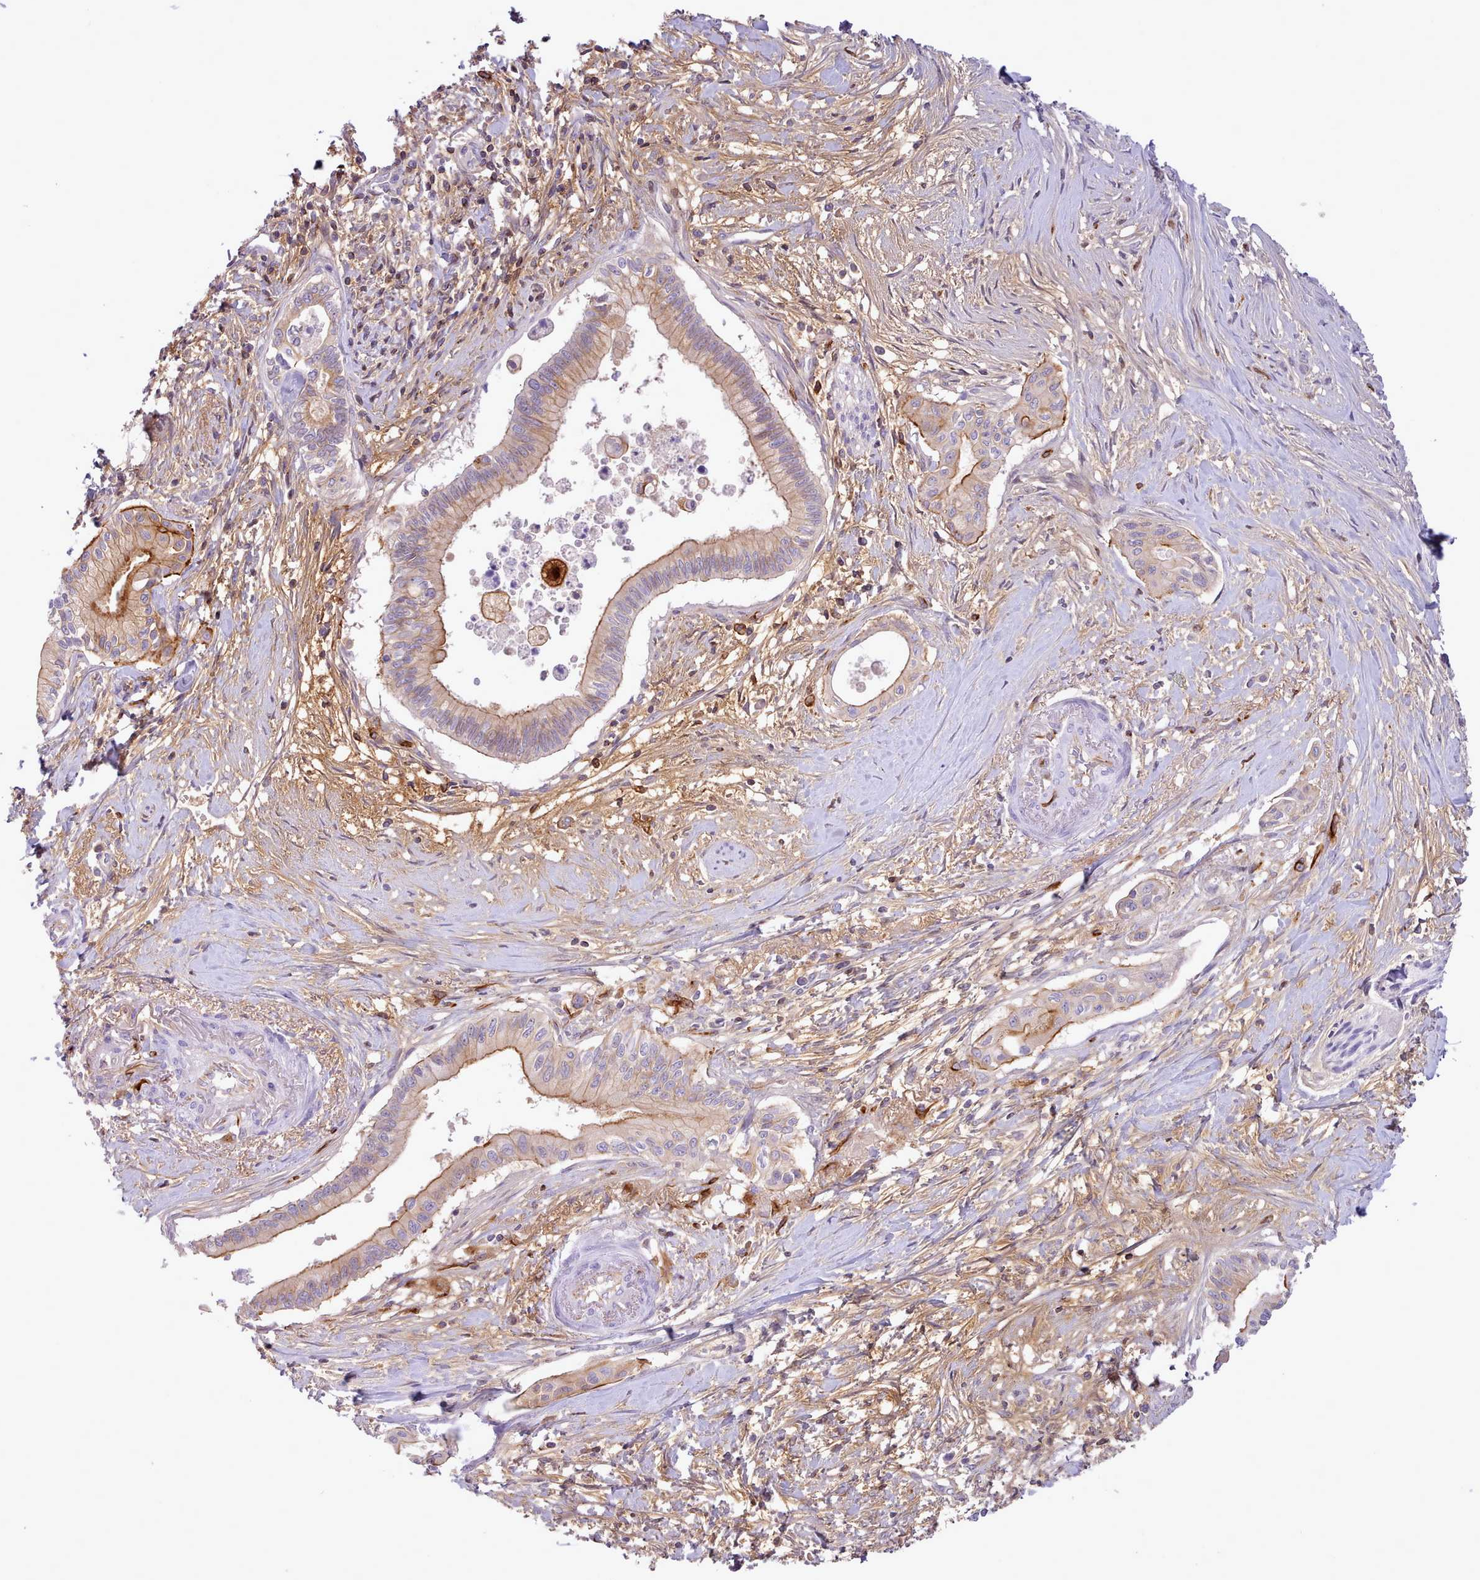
{"staining": {"intensity": "strong", "quantity": ">75%", "location": "cytoplasmic/membranous"}, "tissue": "pancreatic cancer", "cell_type": "Tumor cells", "image_type": "cancer", "snomed": [{"axis": "morphology", "description": "Adenocarcinoma, NOS"}, {"axis": "topography", "description": "Pancreas"}], "caption": "Tumor cells exhibit high levels of strong cytoplasmic/membranous expression in approximately >75% of cells in adenocarcinoma (pancreatic).", "gene": "CYP2A13", "patient": {"sex": "male", "age": 78}}